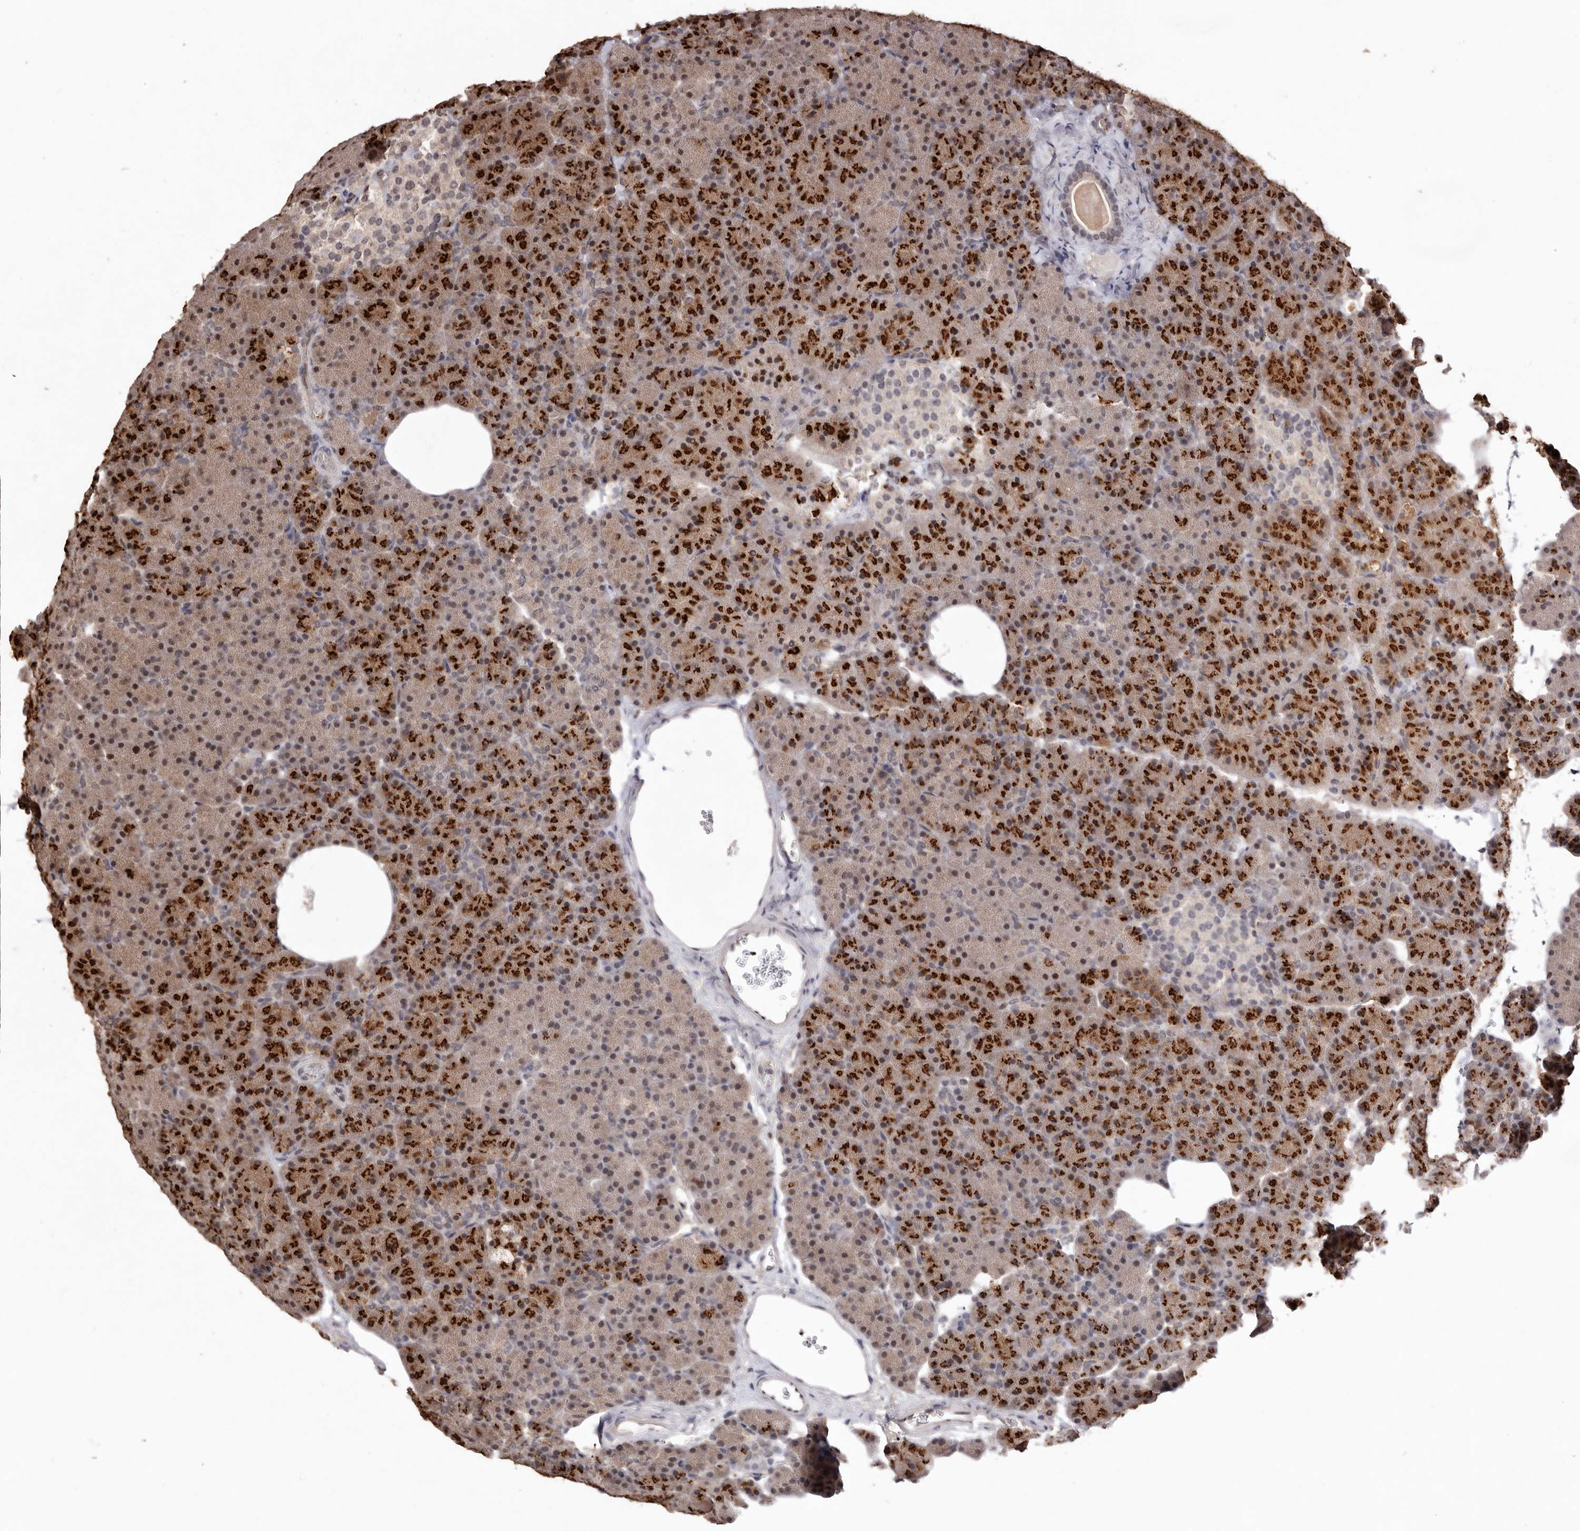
{"staining": {"intensity": "strong", "quantity": "25%-75%", "location": "cytoplasmic/membranous"}, "tissue": "pancreas", "cell_type": "Exocrine glandular cells", "image_type": "normal", "snomed": [{"axis": "morphology", "description": "Normal tissue, NOS"}, {"axis": "morphology", "description": "Carcinoid, malignant, NOS"}, {"axis": "topography", "description": "Pancreas"}], "caption": "Protein staining demonstrates strong cytoplasmic/membranous positivity in approximately 25%-75% of exocrine glandular cells in unremarkable pancreas. (DAB IHC with brightfield microscopy, high magnification).", "gene": "NOTCH1", "patient": {"sex": "female", "age": 35}}